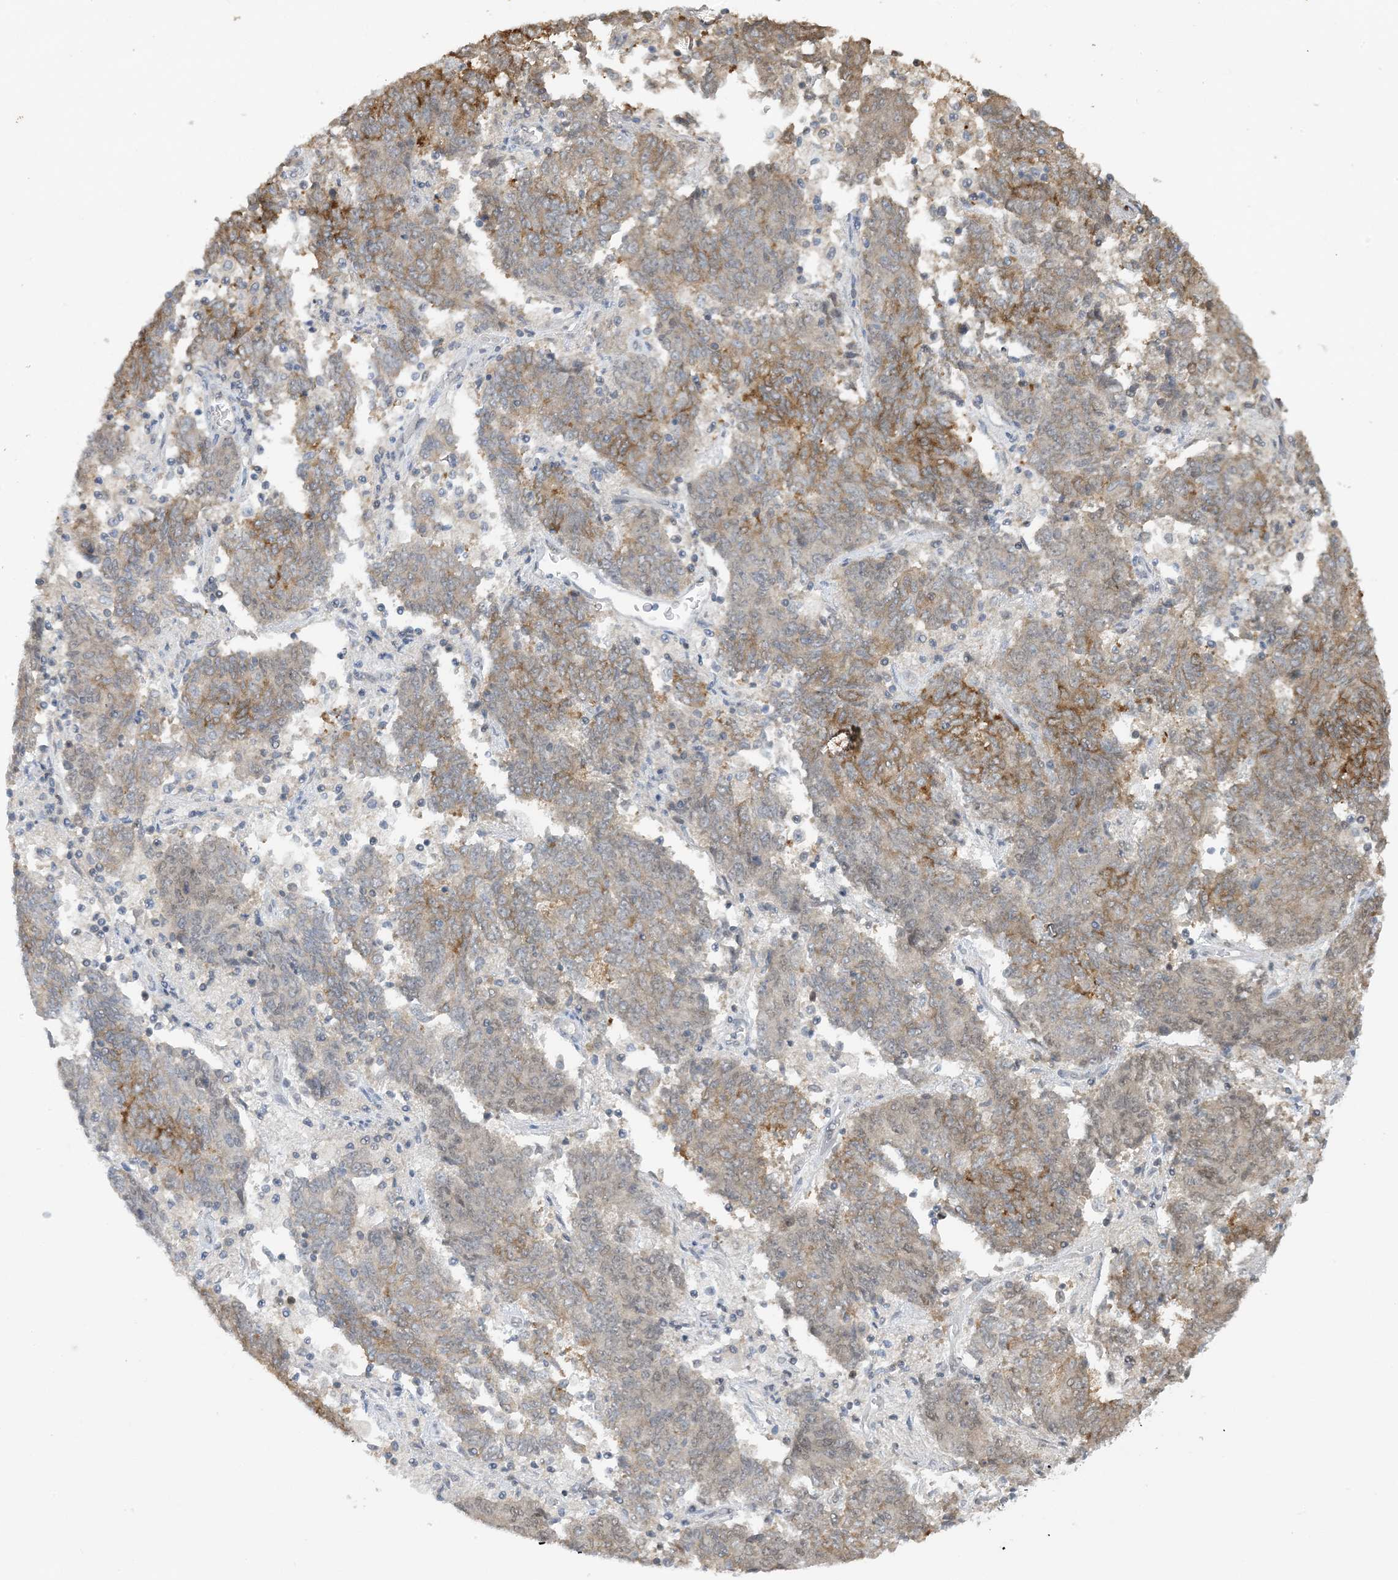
{"staining": {"intensity": "moderate", "quantity": "25%-75%", "location": "cytoplasmic/membranous"}, "tissue": "endometrial cancer", "cell_type": "Tumor cells", "image_type": "cancer", "snomed": [{"axis": "morphology", "description": "Adenocarcinoma, NOS"}, {"axis": "topography", "description": "Endometrium"}], "caption": "A brown stain labels moderate cytoplasmic/membranous expression of a protein in endometrial cancer tumor cells.", "gene": "ACYP2", "patient": {"sex": "female", "age": 80}}